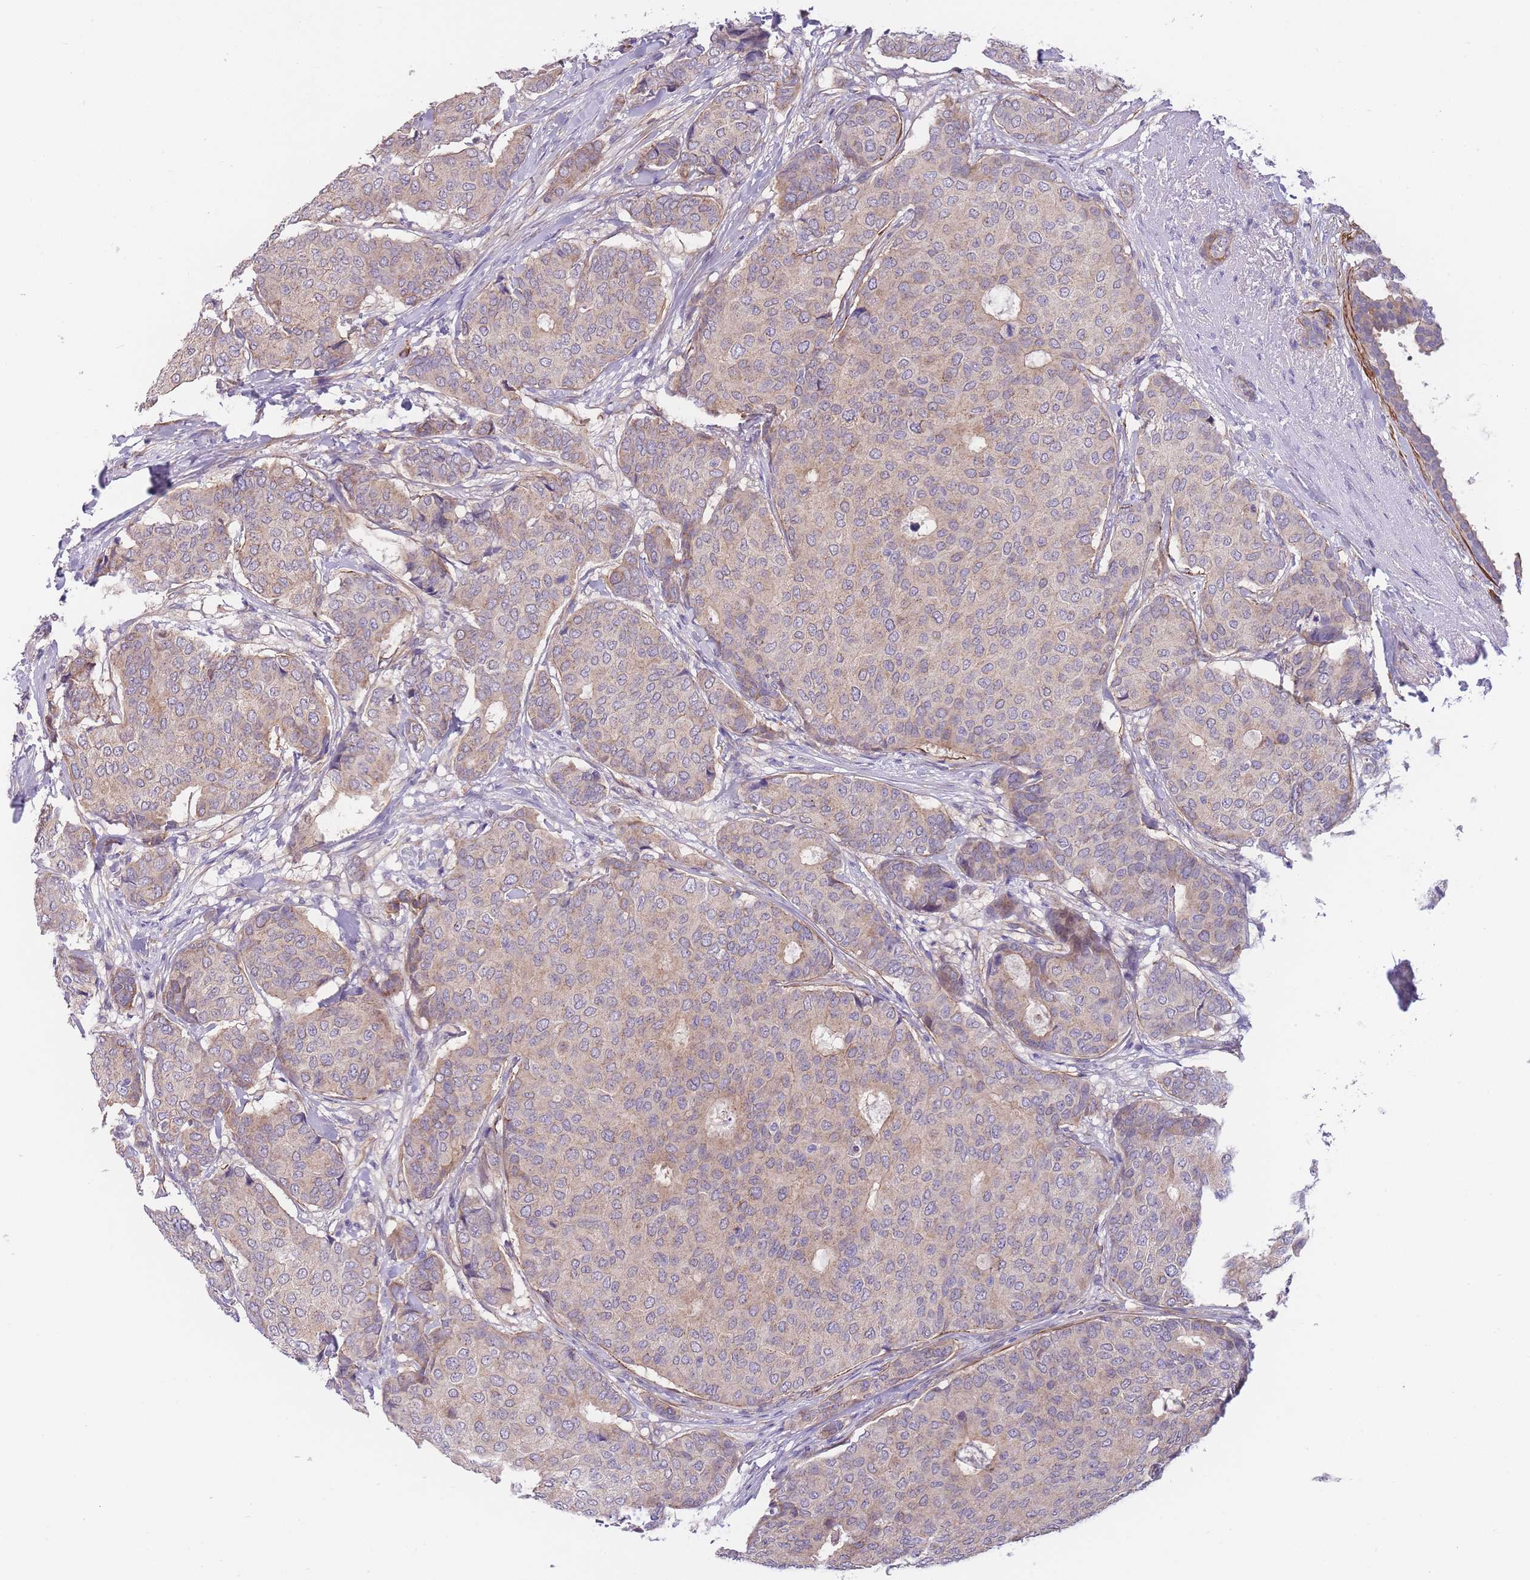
{"staining": {"intensity": "weak", "quantity": "25%-75%", "location": "cytoplasmic/membranous"}, "tissue": "breast cancer", "cell_type": "Tumor cells", "image_type": "cancer", "snomed": [{"axis": "morphology", "description": "Duct carcinoma"}, {"axis": "topography", "description": "Breast"}], "caption": "This is a histology image of IHC staining of breast cancer (invasive ductal carcinoma), which shows weak positivity in the cytoplasmic/membranous of tumor cells.", "gene": "FAM124A", "patient": {"sex": "female", "age": 75}}